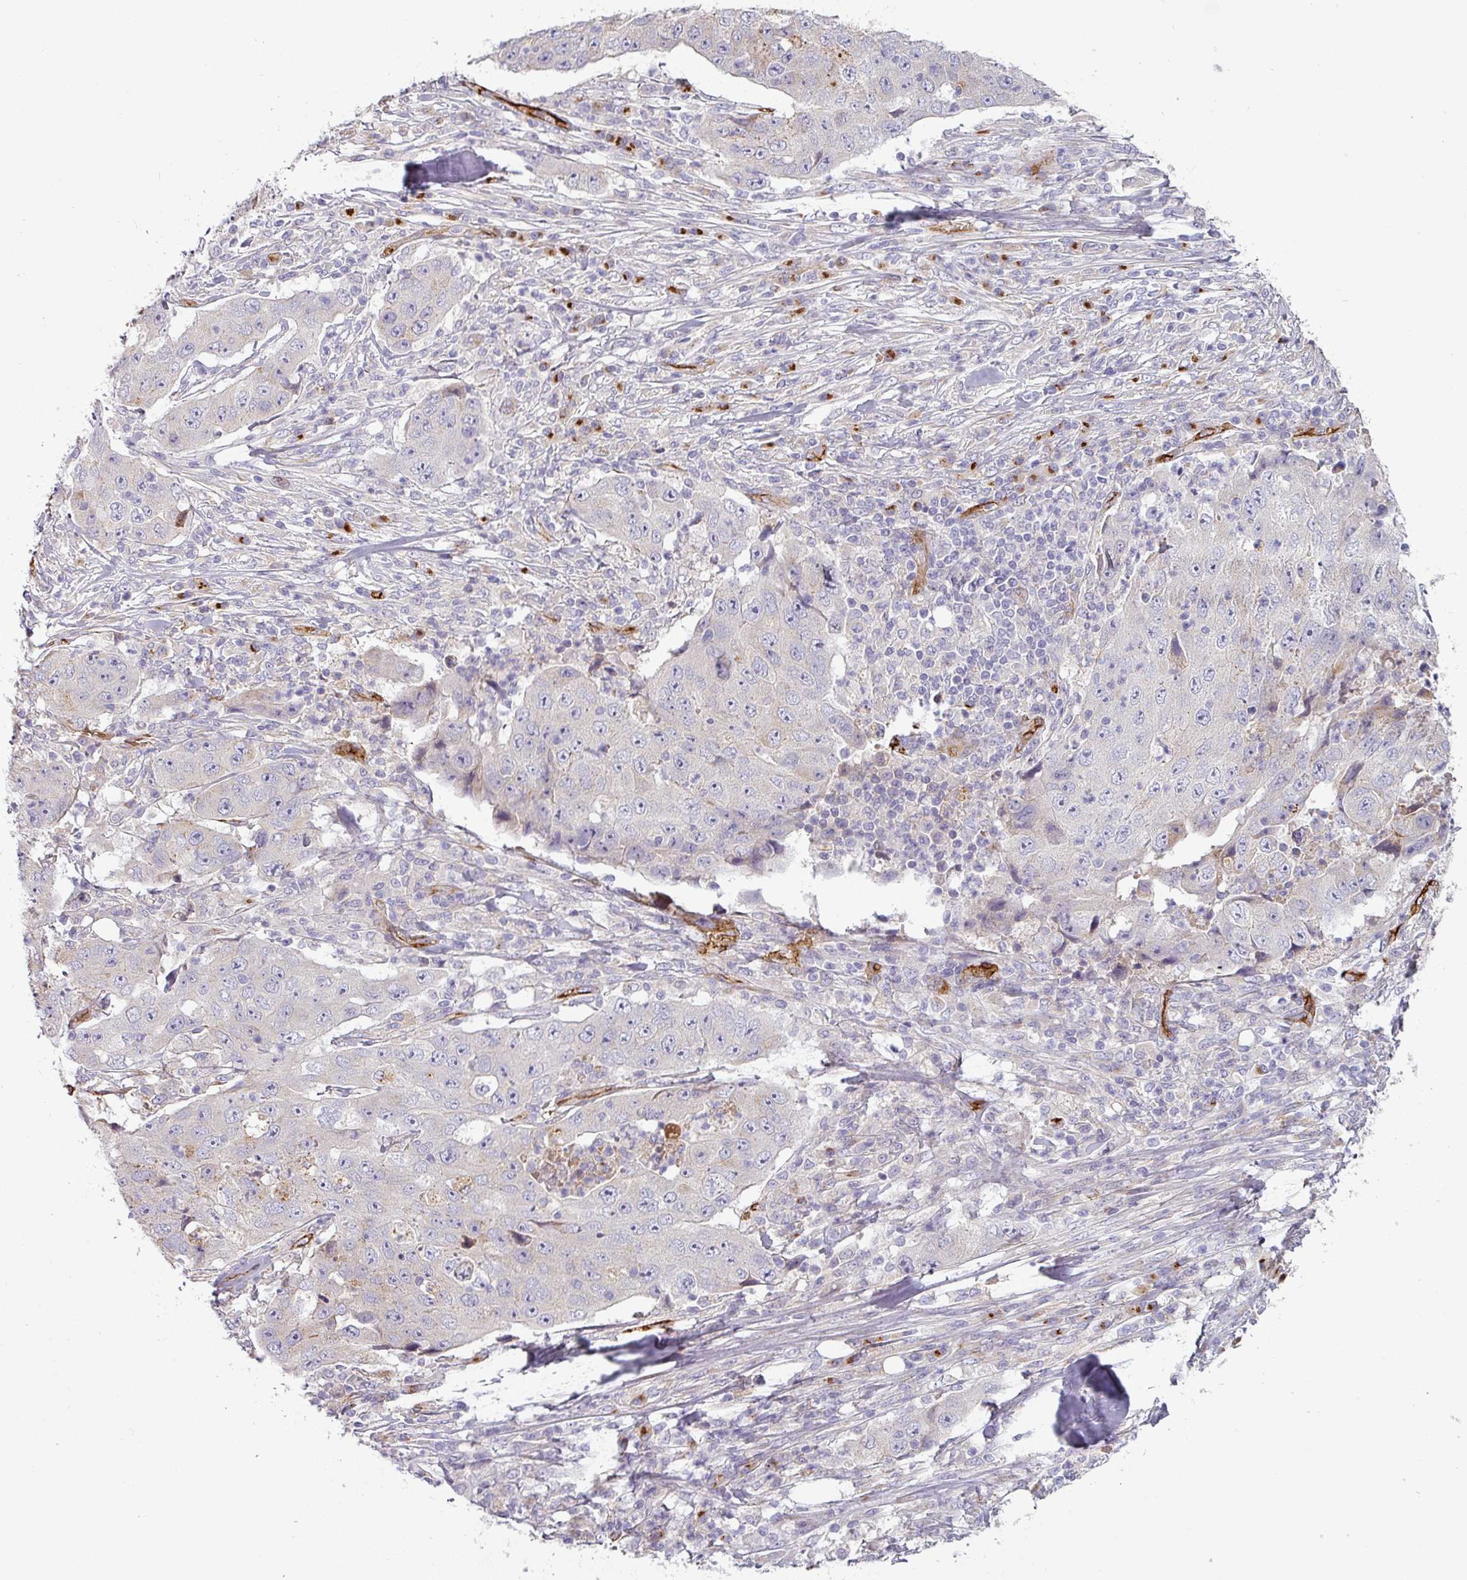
{"staining": {"intensity": "negative", "quantity": "none", "location": "none"}, "tissue": "lung cancer", "cell_type": "Tumor cells", "image_type": "cancer", "snomed": [{"axis": "morphology", "description": "Squamous cell carcinoma, NOS"}, {"axis": "topography", "description": "Lung"}], "caption": "Immunohistochemistry (IHC) of lung cancer exhibits no expression in tumor cells. (DAB (3,3'-diaminobenzidine) immunohistochemistry (IHC), high magnification).", "gene": "PRODH2", "patient": {"sex": "male", "age": 64}}